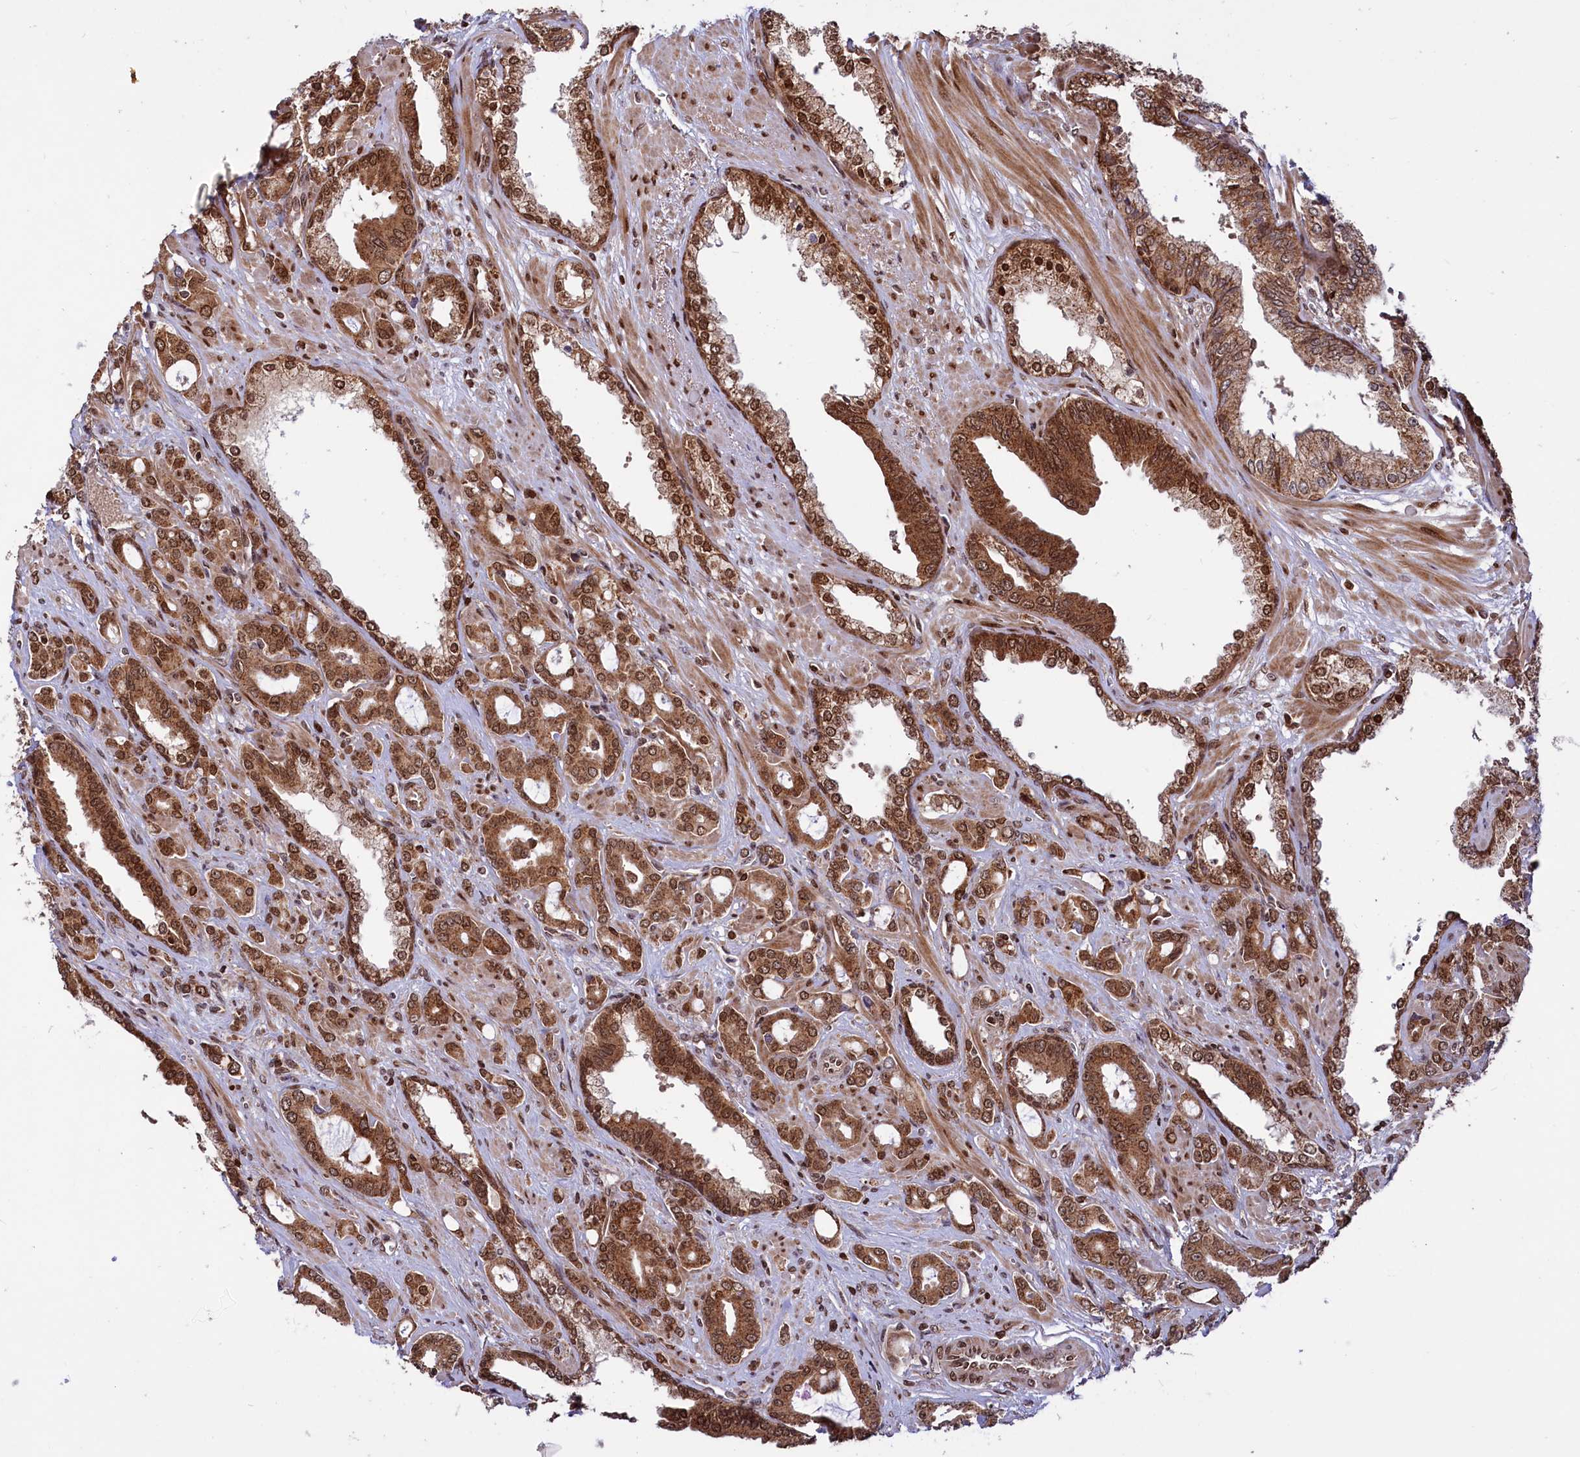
{"staining": {"intensity": "strong", "quantity": ">75%", "location": "cytoplasmic/membranous,nuclear"}, "tissue": "prostate cancer", "cell_type": "Tumor cells", "image_type": "cancer", "snomed": [{"axis": "morphology", "description": "Adenocarcinoma, High grade"}, {"axis": "topography", "description": "Prostate"}], "caption": "A brown stain highlights strong cytoplasmic/membranous and nuclear expression of a protein in human adenocarcinoma (high-grade) (prostate) tumor cells.", "gene": "PHC3", "patient": {"sex": "male", "age": 72}}